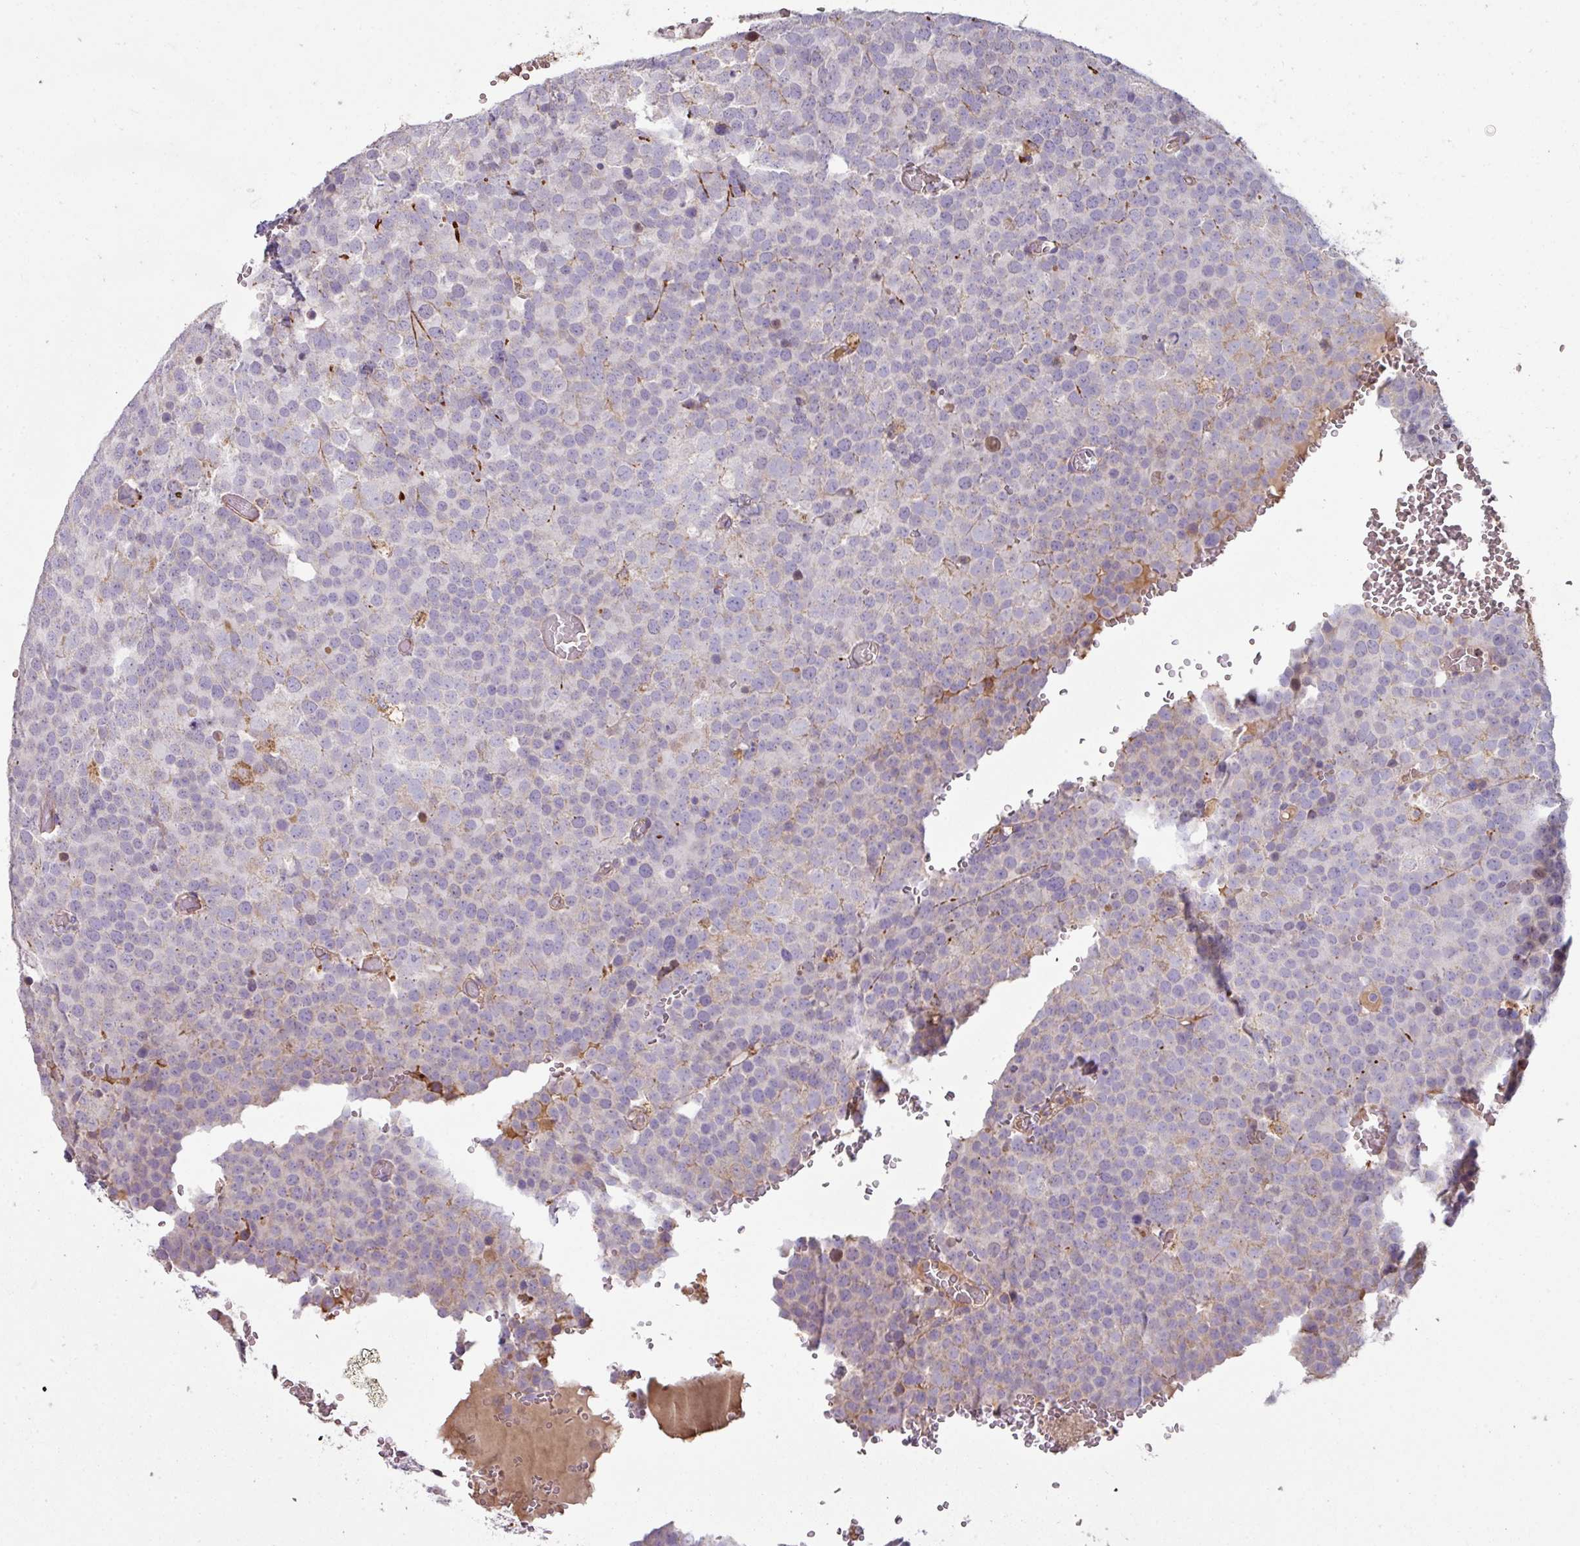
{"staining": {"intensity": "negative", "quantity": "none", "location": "none"}, "tissue": "testis cancer", "cell_type": "Tumor cells", "image_type": "cancer", "snomed": [{"axis": "morphology", "description": "Seminoma, NOS"}, {"axis": "topography", "description": "Testis"}], "caption": "Immunohistochemistry histopathology image of neoplastic tissue: human testis cancer (seminoma) stained with DAB (3,3'-diaminobenzidine) shows no significant protein staining in tumor cells.", "gene": "SQOR", "patient": {"sex": "male", "age": 71}}